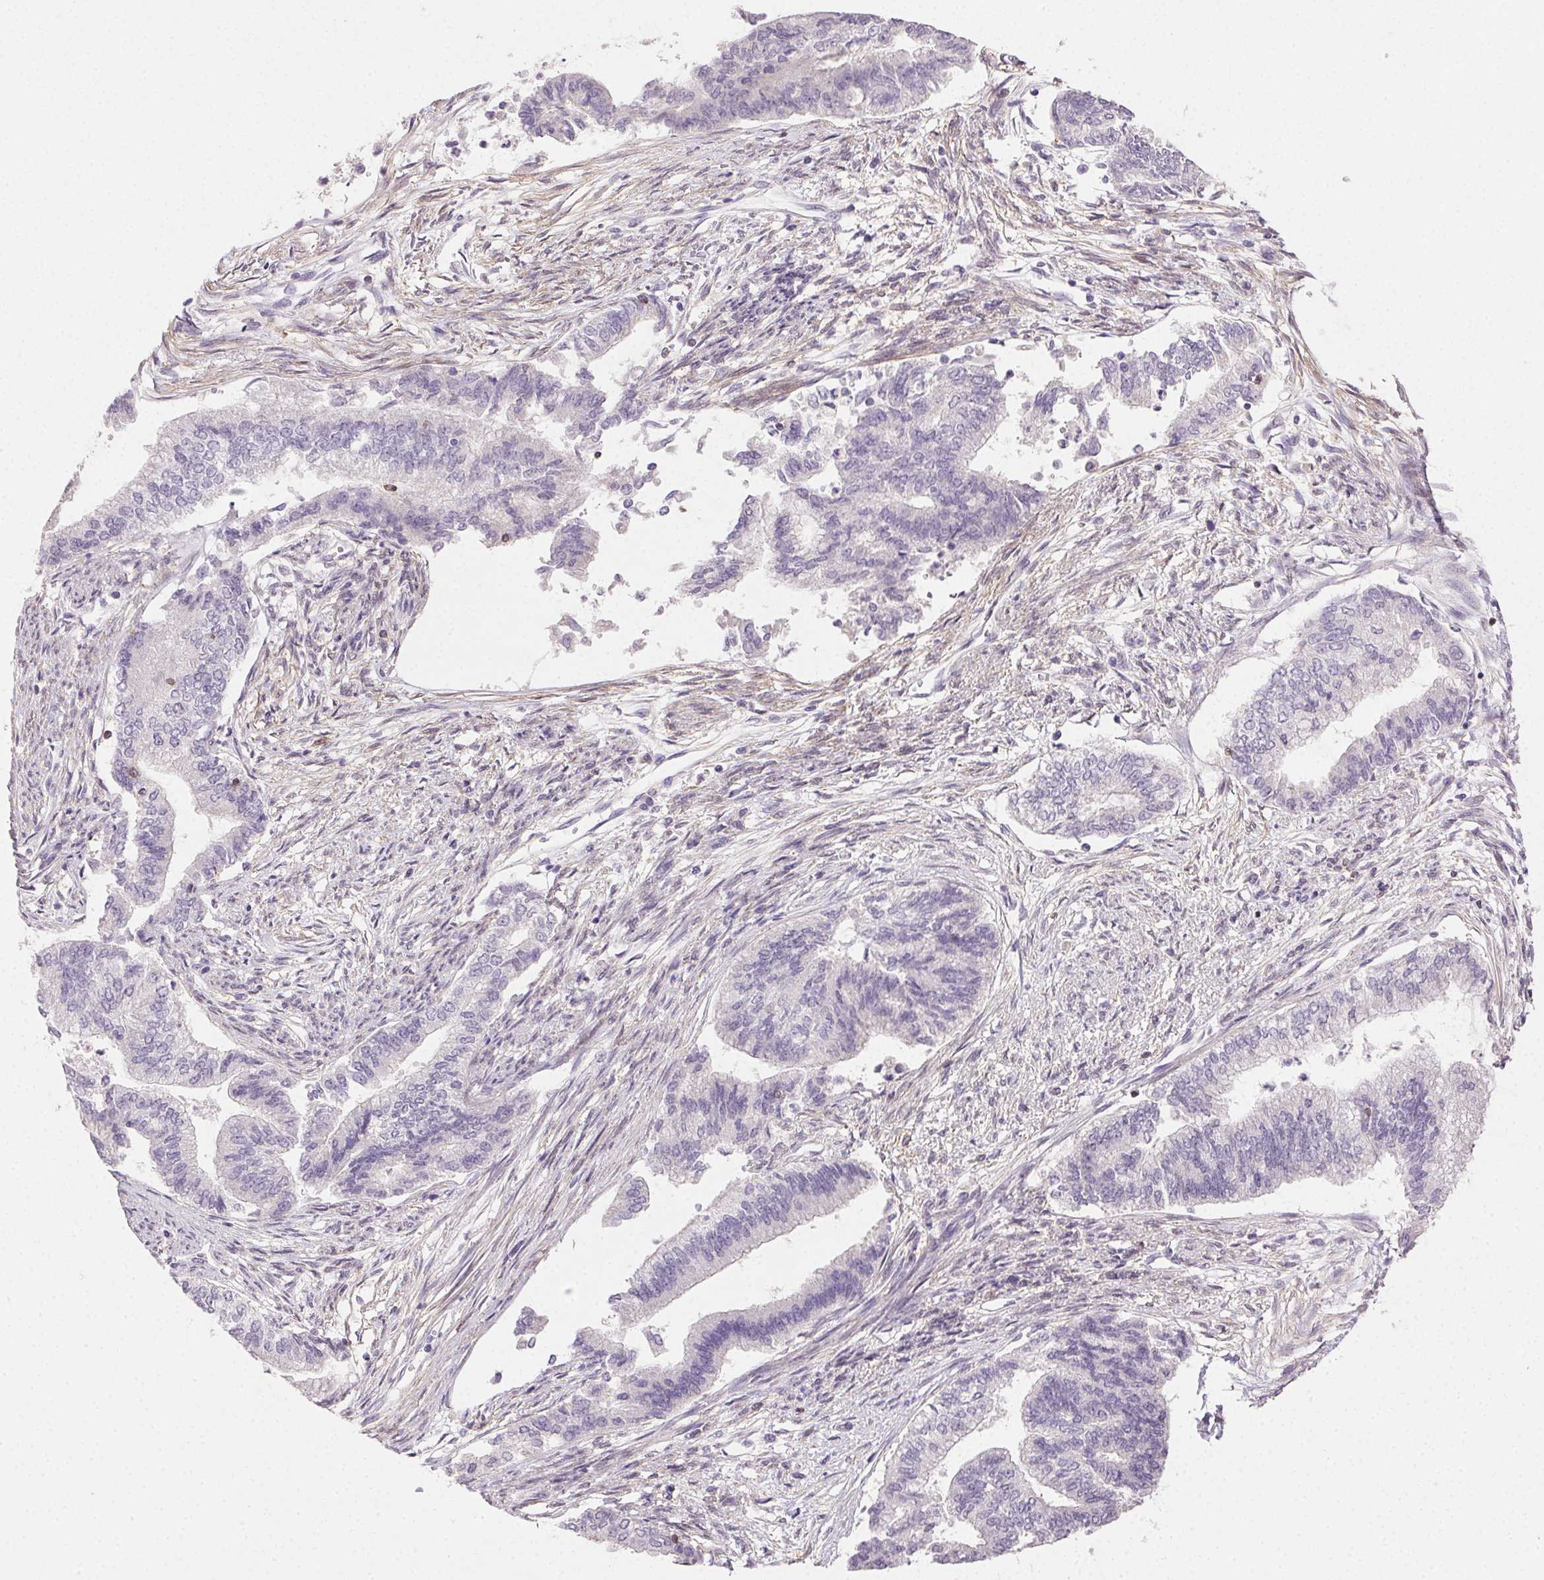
{"staining": {"intensity": "negative", "quantity": "none", "location": "none"}, "tissue": "endometrial cancer", "cell_type": "Tumor cells", "image_type": "cancer", "snomed": [{"axis": "morphology", "description": "Adenocarcinoma, NOS"}, {"axis": "topography", "description": "Endometrium"}], "caption": "IHC of human adenocarcinoma (endometrial) demonstrates no positivity in tumor cells.", "gene": "AKAP5", "patient": {"sex": "female", "age": 65}}